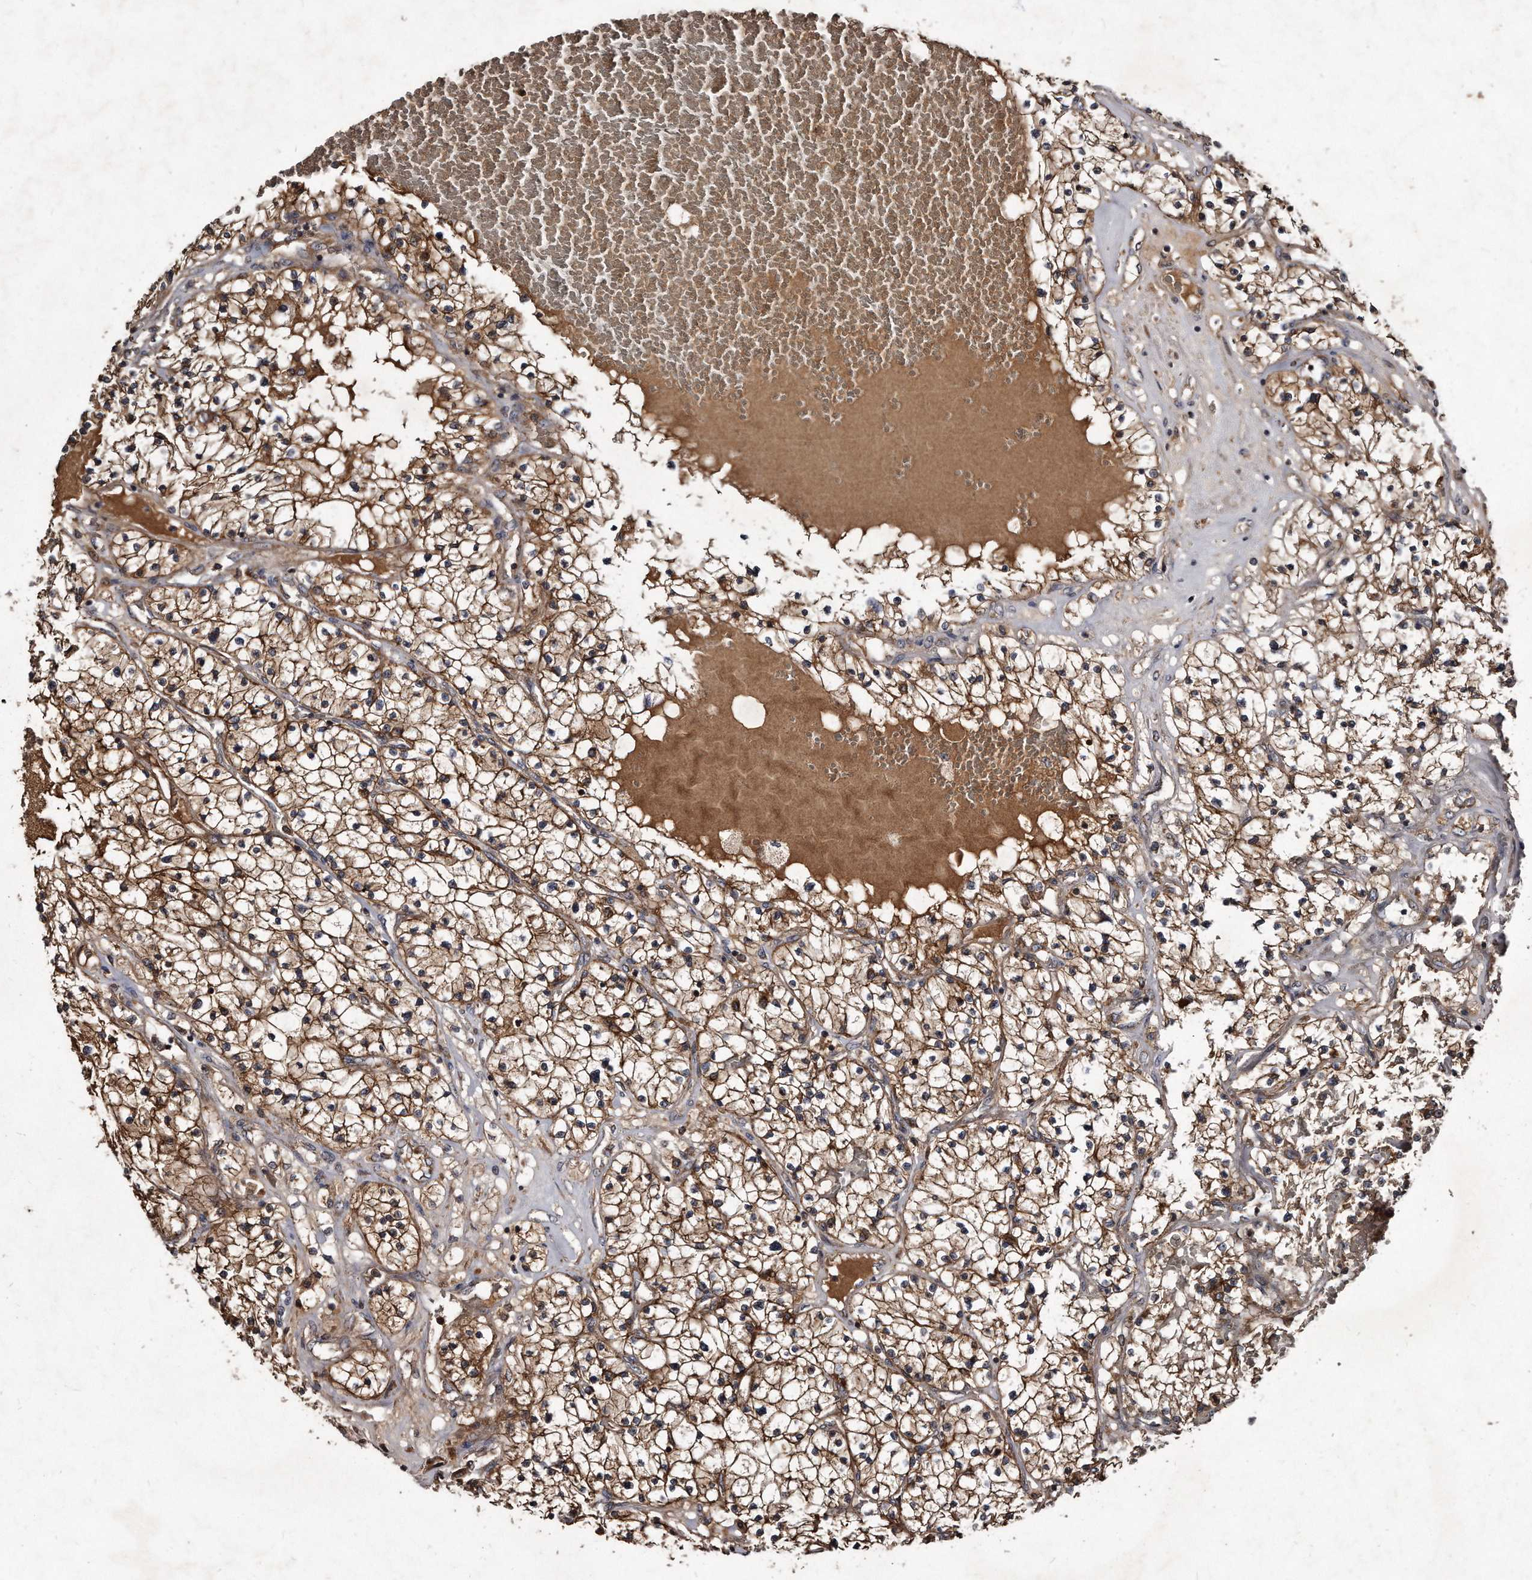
{"staining": {"intensity": "moderate", "quantity": ">75%", "location": "cytoplasmic/membranous"}, "tissue": "renal cancer", "cell_type": "Tumor cells", "image_type": "cancer", "snomed": [{"axis": "morphology", "description": "Normal tissue, NOS"}, {"axis": "morphology", "description": "Adenocarcinoma, NOS"}, {"axis": "topography", "description": "Kidney"}], "caption": "Immunohistochemistry (IHC) of human adenocarcinoma (renal) demonstrates medium levels of moderate cytoplasmic/membranous expression in approximately >75% of tumor cells.", "gene": "FAM136A", "patient": {"sex": "male", "age": 68}}